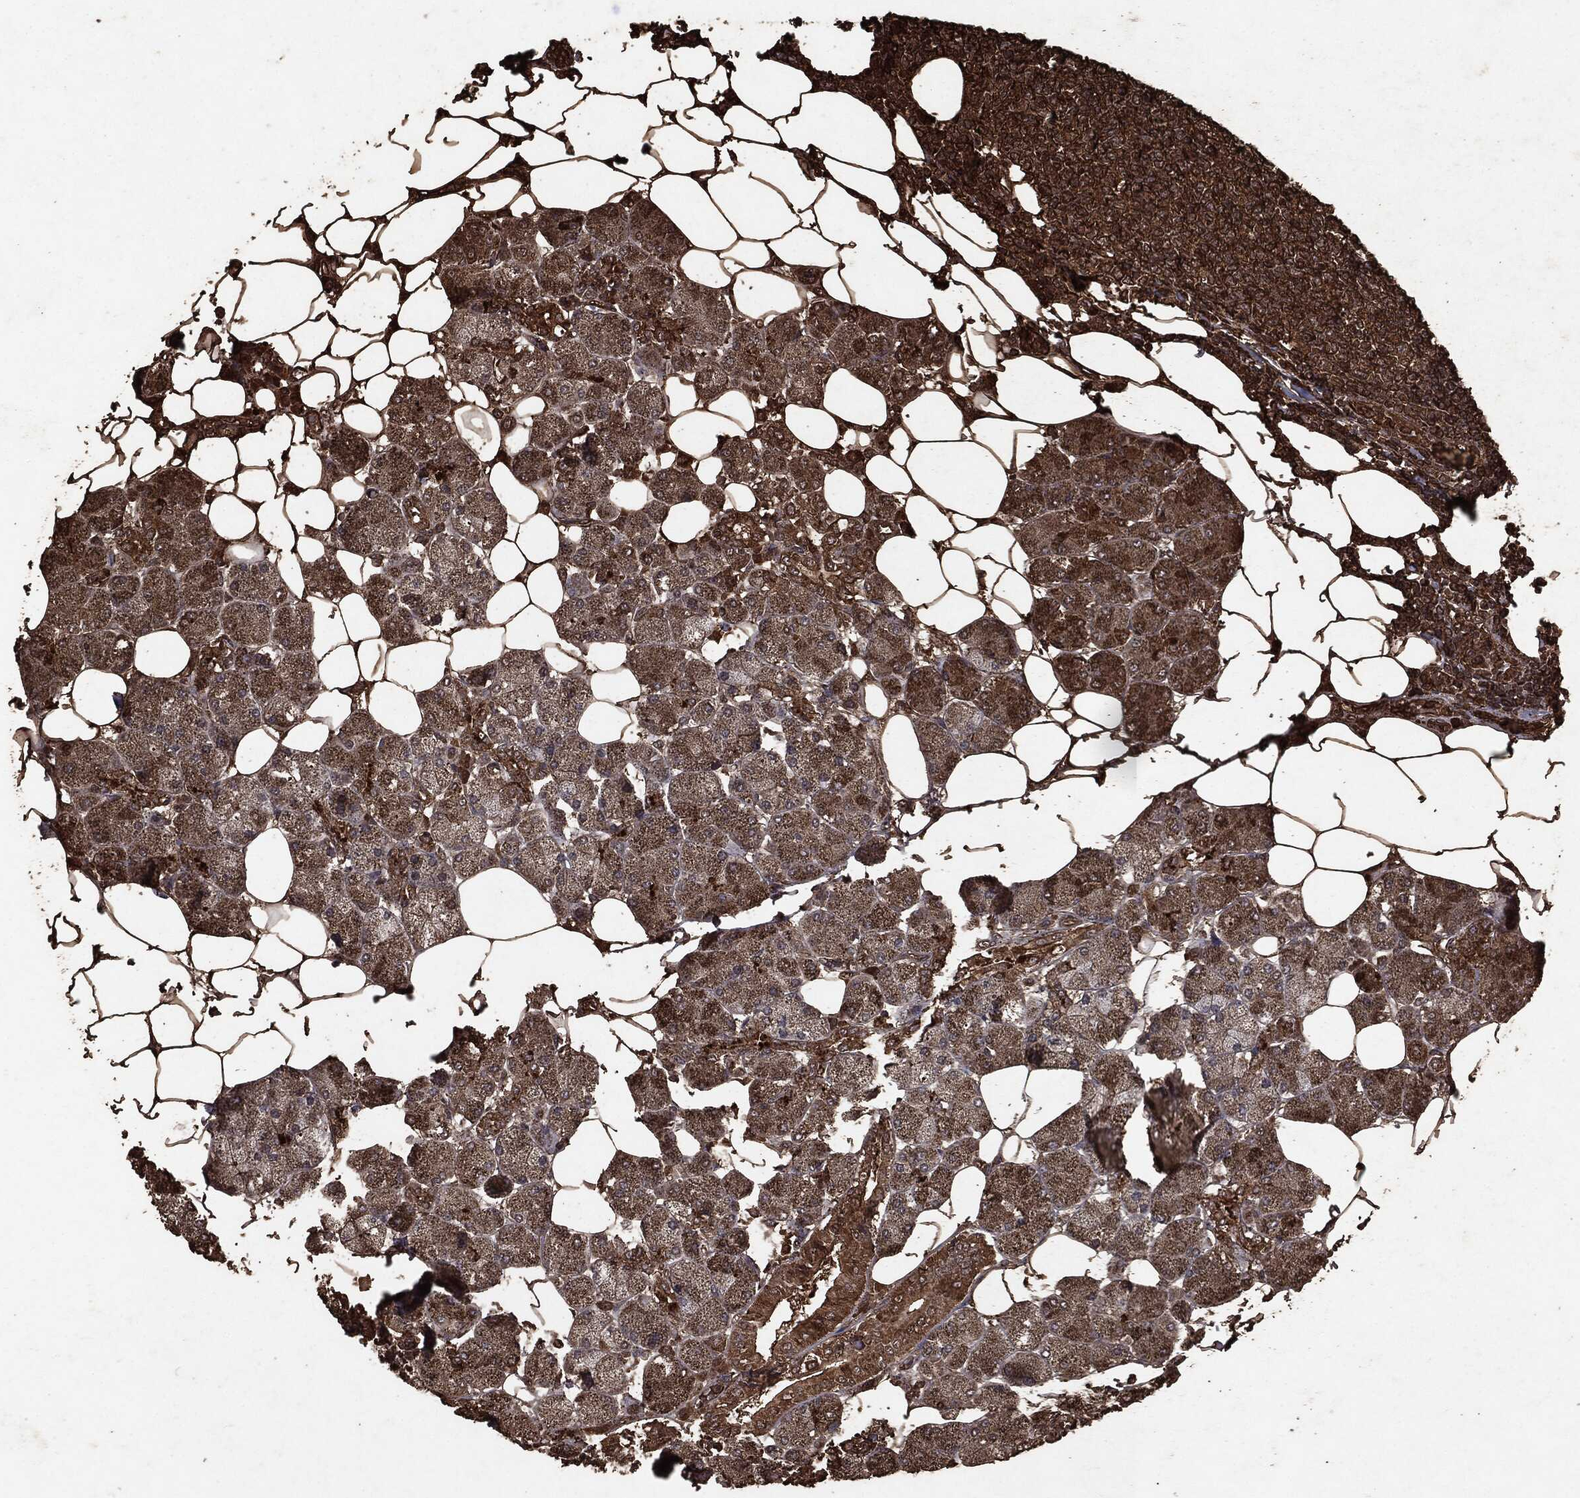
{"staining": {"intensity": "strong", "quantity": ">75%", "location": "cytoplasmic/membranous"}, "tissue": "lymph node", "cell_type": "Germinal center cells", "image_type": "normal", "snomed": [{"axis": "morphology", "description": "Normal tissue, NOS"}, {"axis": "topography", "description": "Lymph node"}, {"axis": "topography", "description": "Salivary gland"}], "caption": "Normal lymph node was stained to show a protein in brown. There is high levels of strong cytoplasmic/membranous staining in approximately >75% of germinal center cells. Nuclei are stained in blue.", "gene": "ARAF", "patient": {"sex": "male", "age": 83}}